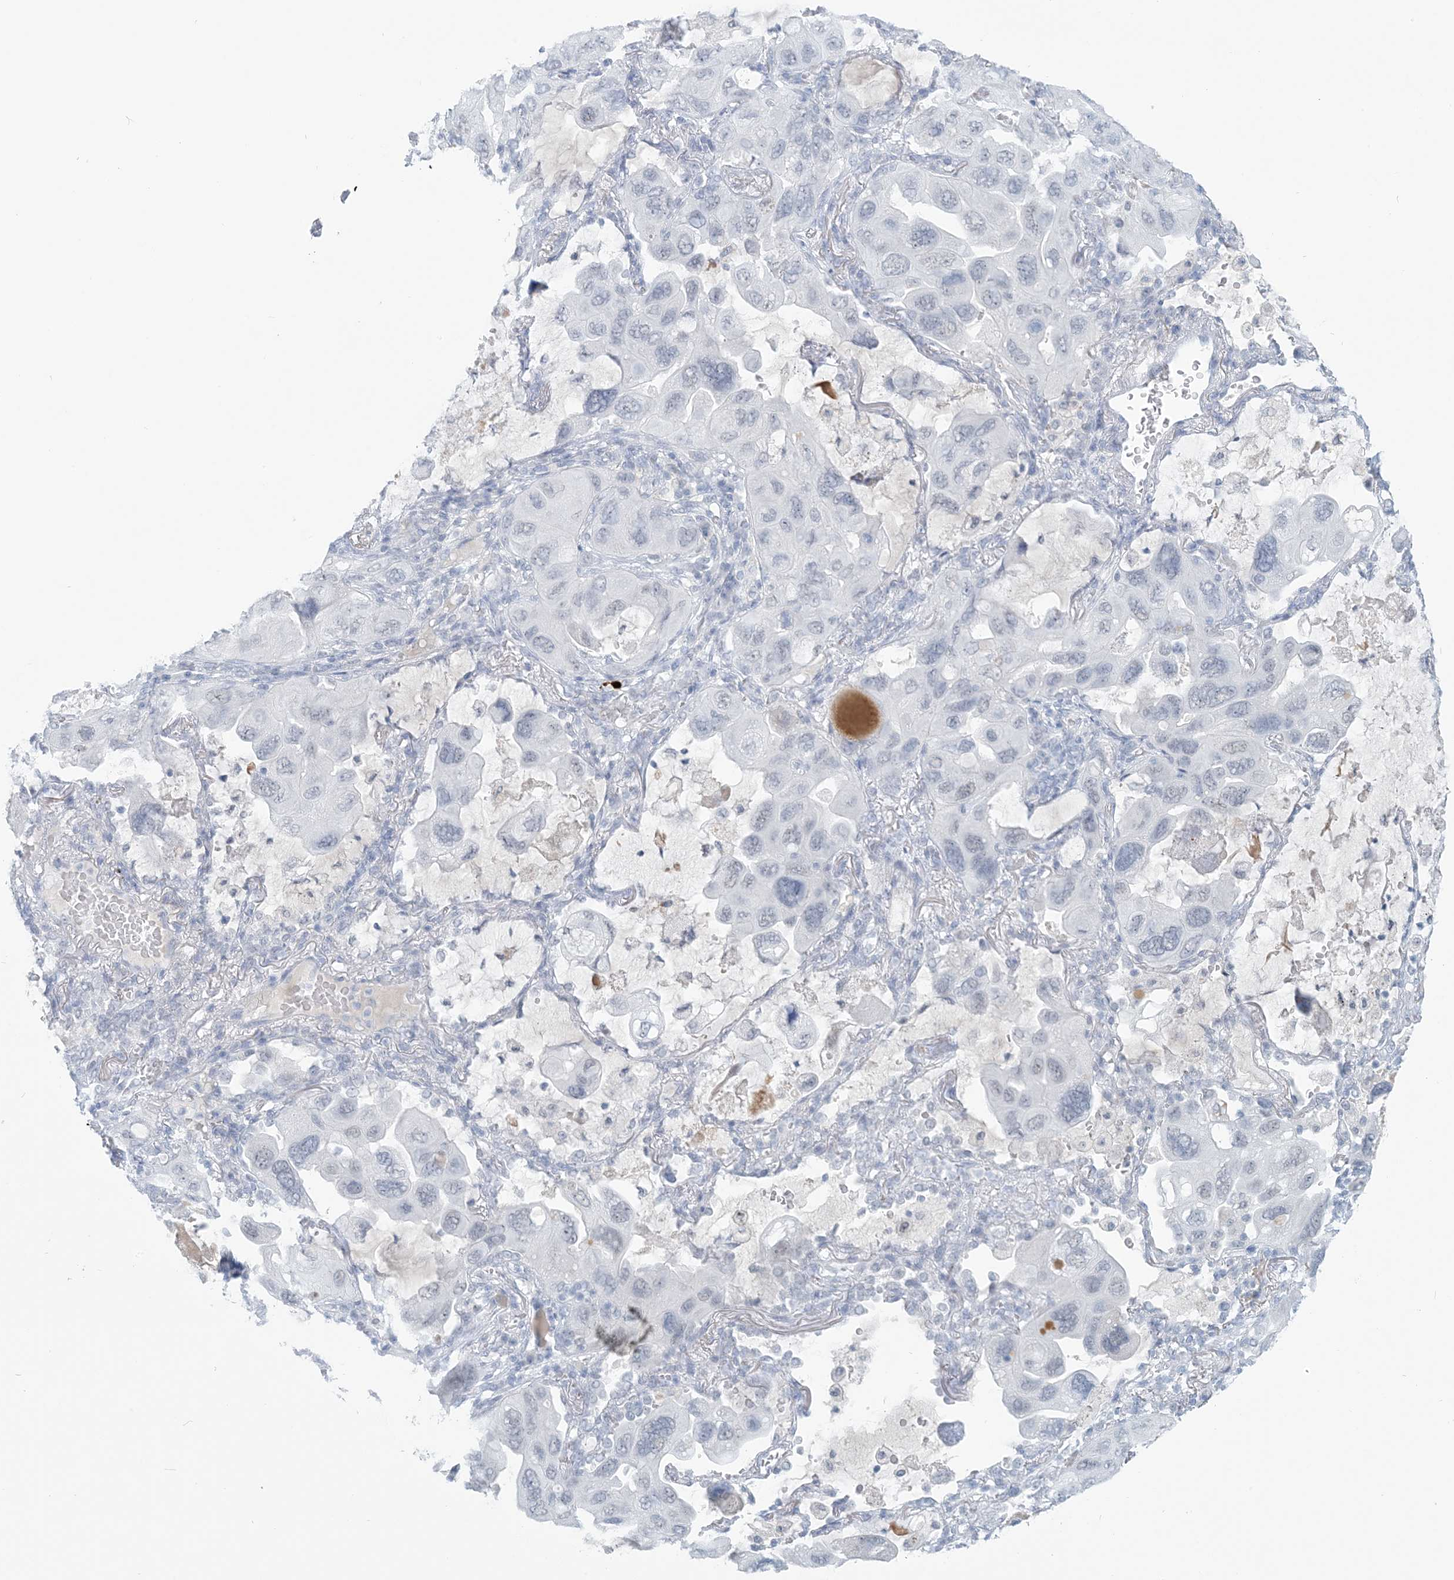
{"staining": {"intensity": "negative", "quantity": "none", "location": "none"}, "tissue": "lung cancer", "cell_type": "Tumor cells", "image_type": "cancer", "snomed": [{"axis": "morphology", "description": "Squamous cell carcinoma, NOS"}, {"axis": "topography", "description": "Lung"}], "caption": "This is an IHC image of lung cancer. There is no expression in tumor cells.", "gene": "SCML1", "patient": {"sex": "female", "age": 73}}